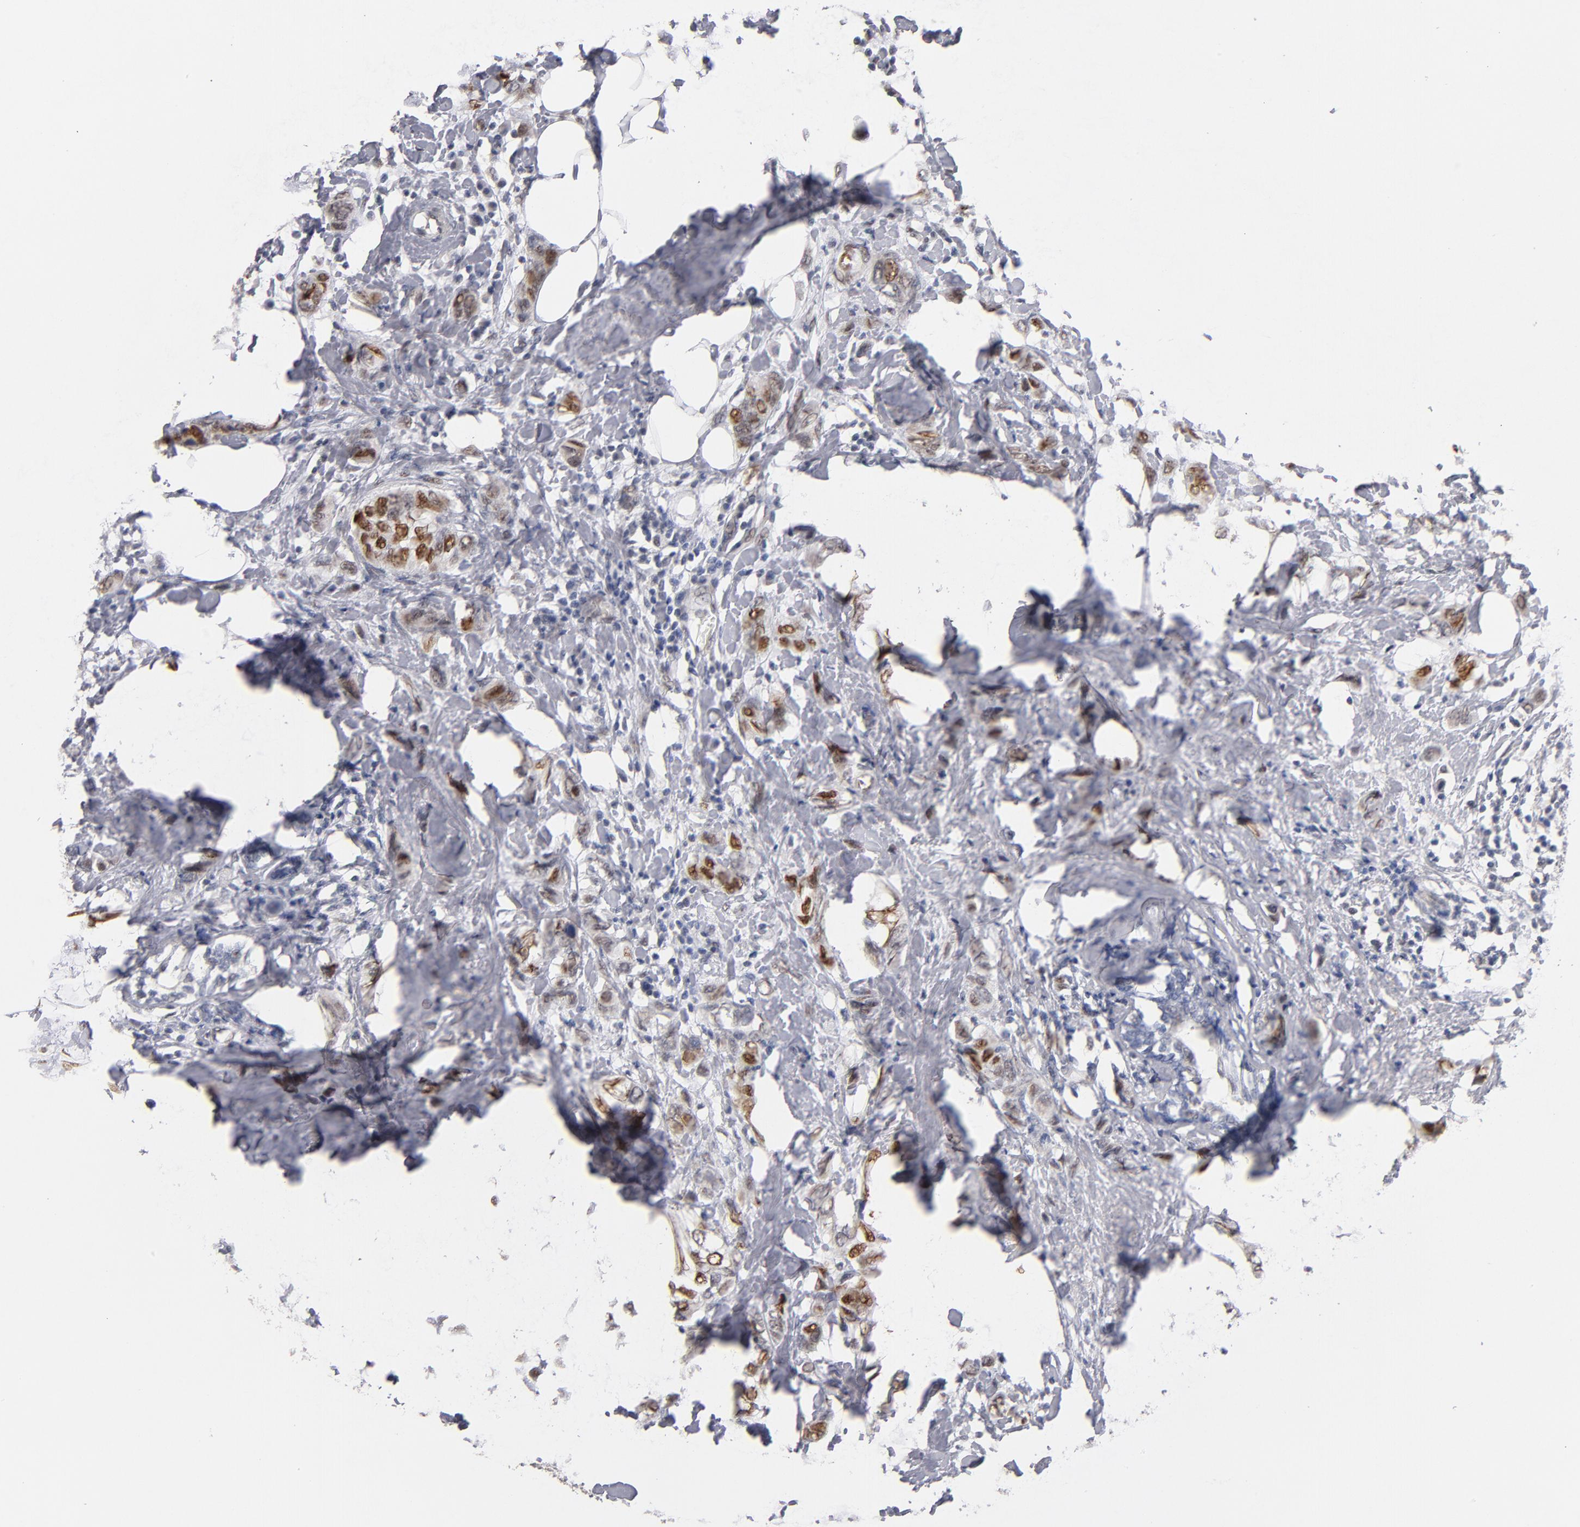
{"staining": {"intensity": "strong", "quantity": "25%-75%", "location": "nuclear"}, "tissue": "breast cancer", "cell_type": "Tumor cells", "image_type": "cancer", "snomed": [{"axis": "morphology", "description": "Normal tissue, NOS"}, {"axis": "morphology", "description": "Duct carcinoma"}, {"axis": "topography", "description": "Breast"}], "caption": "Approximately 25%-75% of tumor cells in human breast cancer reveal strong nuclear protein expression as visualized by brown immunohistochemical staining.", "gene": "MN1", "patient": {"sex": "female", "age": 50}}